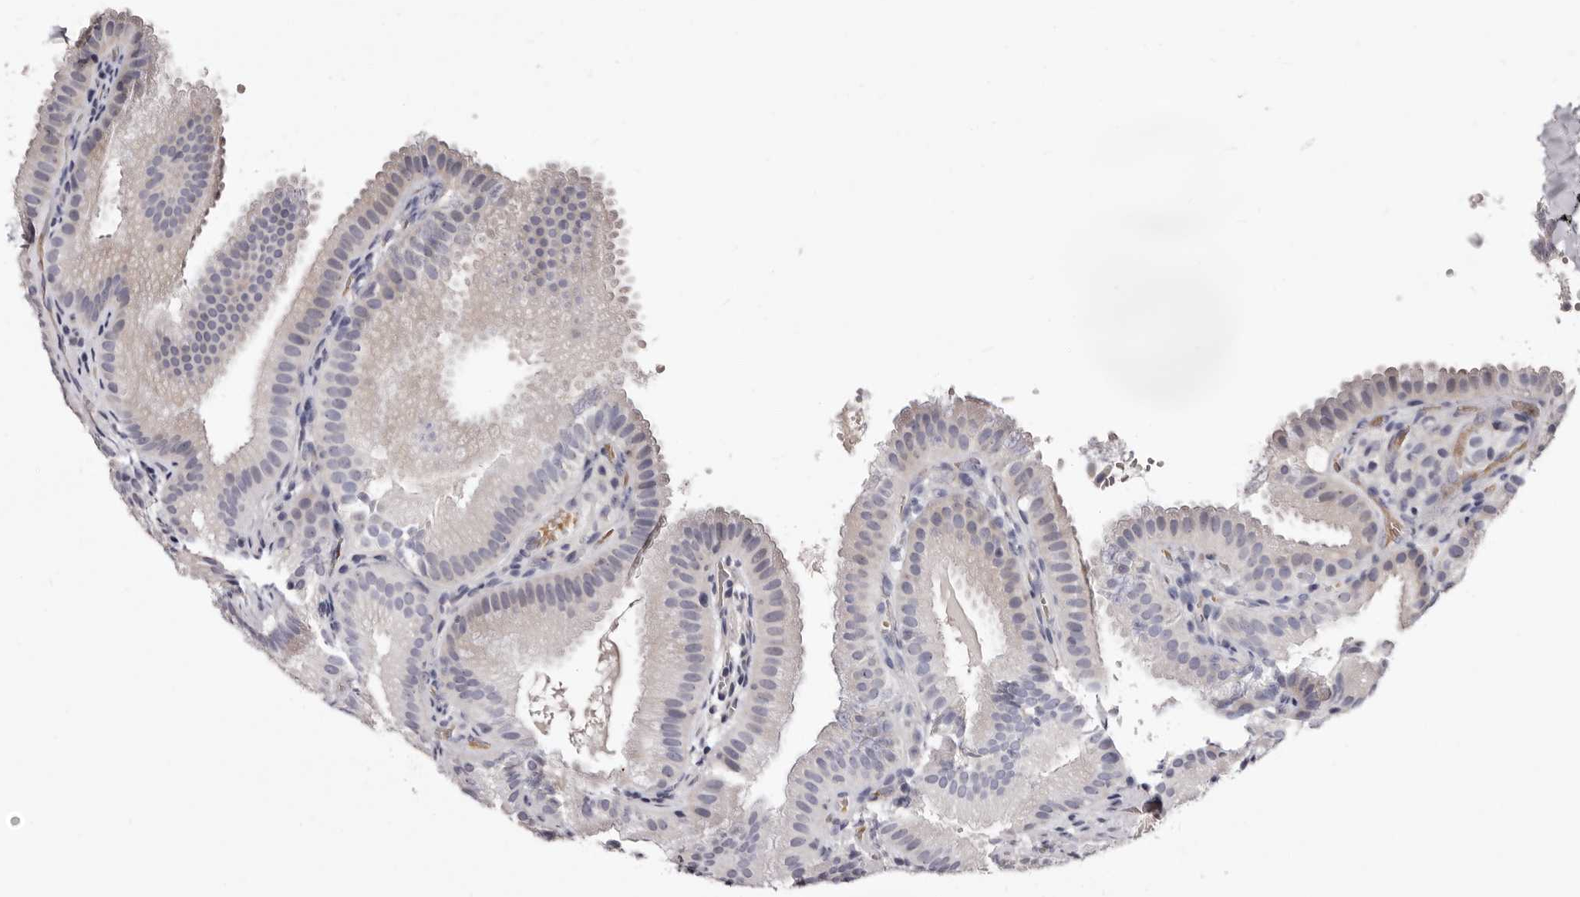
{"staining": {"intensity": "negative", "quantity": "none", "location": "none"}, "tissue": "gallbladder", "cell_type": "Glandular cells", "image_type": "normal", "snomed": [{"axis": "morphology", "description": "Normal tissue, NOS"}, {"axis": "topography", "description": "Gallbladder"}], "caption": "A micrograph of gallbladder stained for a protein reveals no brown staining in glandular cells. Brightfield microscopy of IHC stained with DAB (brown) and hematoxylin (blue), captured at high magnification.", "gene": "BPGM", "patient": {"sex": "female", "age": 30}}